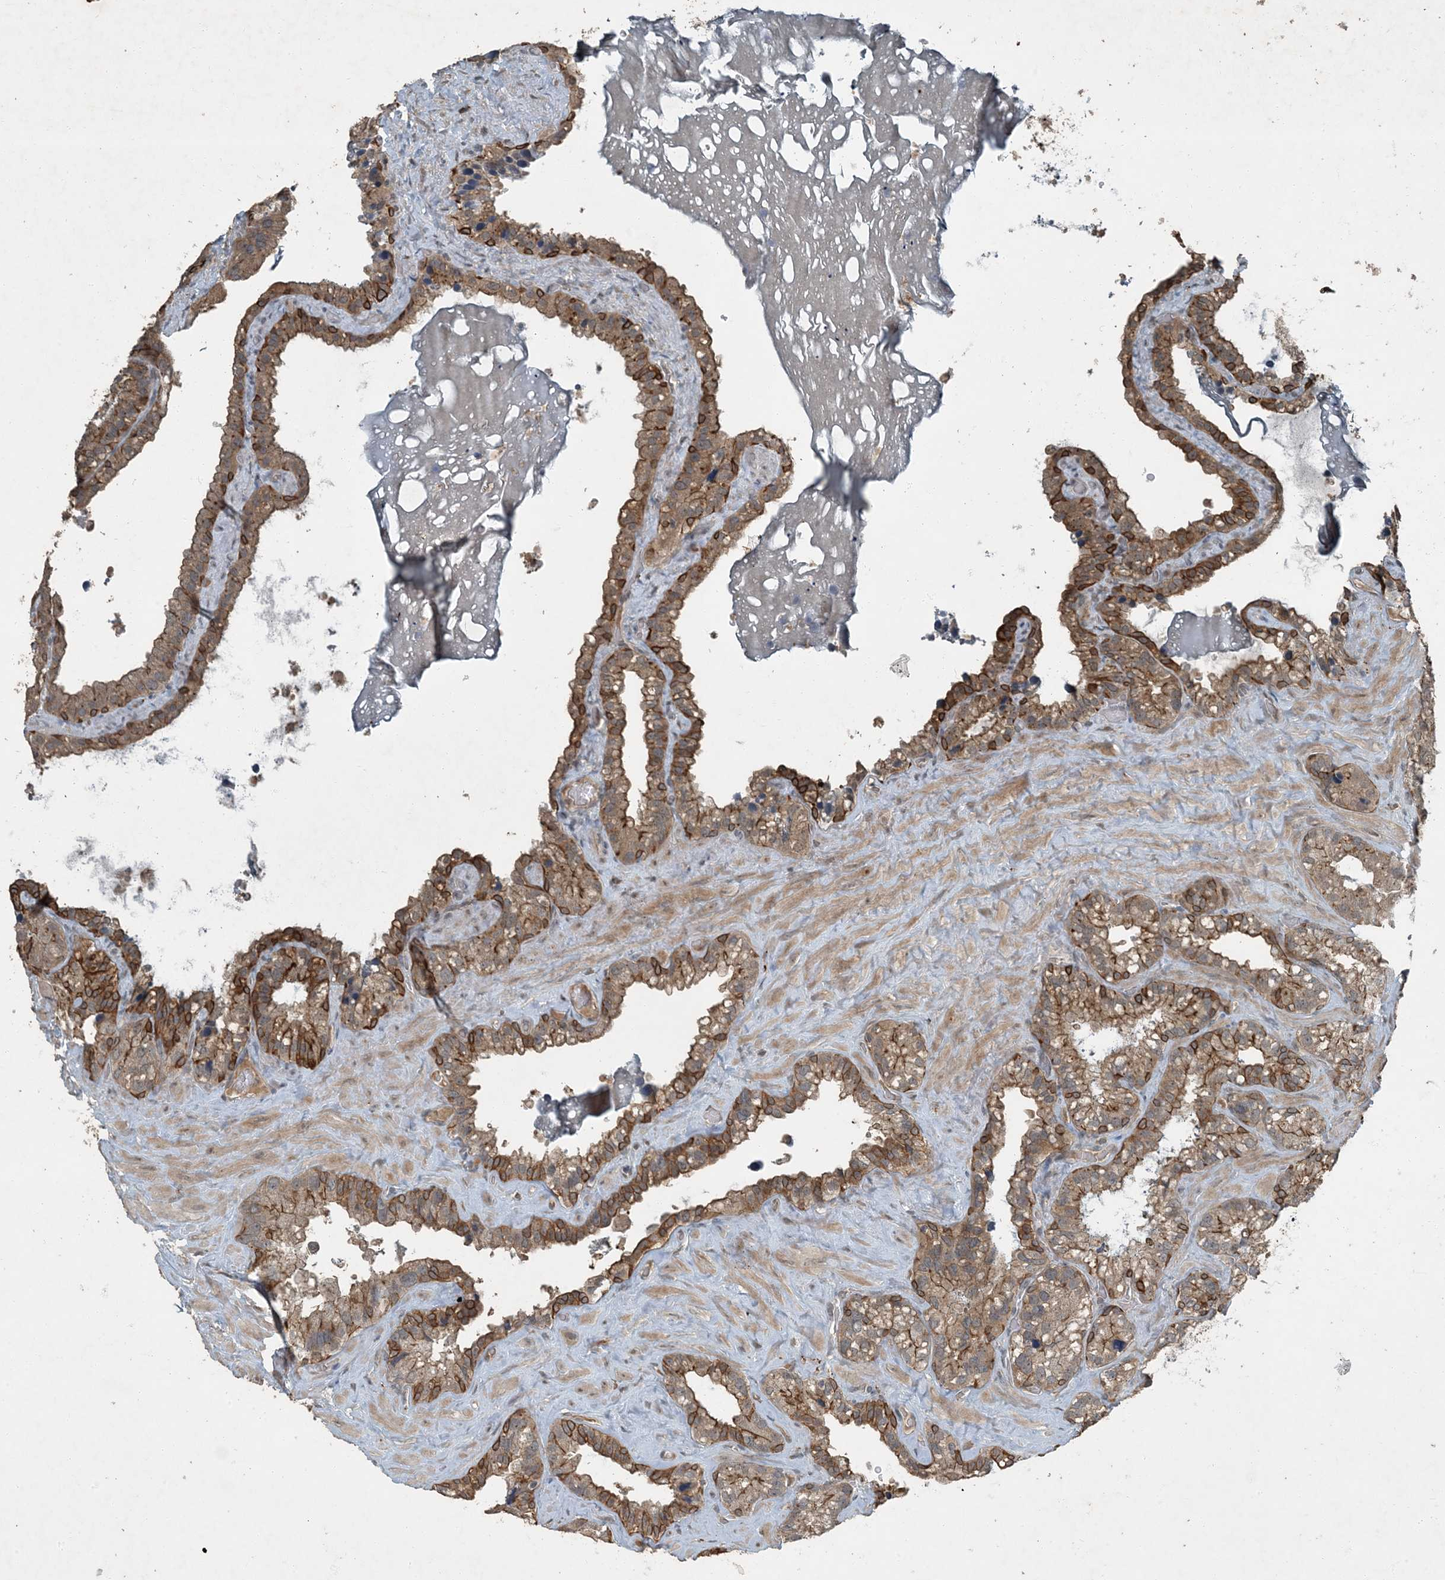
{"staining": {"intensity": "moderate", "quantity": ">75%", "location": "cytoplasmic/membranous"}, "tissue": "seminal vesicle", "cell_type": "Glandular cells", "image_type": "normal", "snomed": [{"axis": "morphology", "description": "Normal tissue, NOS"}, {"axis": "topography", "description": "Prostate"}, {"axis": "topography", "description": "Seminal veicle"}], "caption": "Glandular cells show medium levels of moderate cytoplasmic/membranous expression in approximately >75% of cells in normal human seminal vesicle.", "gene": "MDN1", "patient": {"sex": "male", "age": 68}}